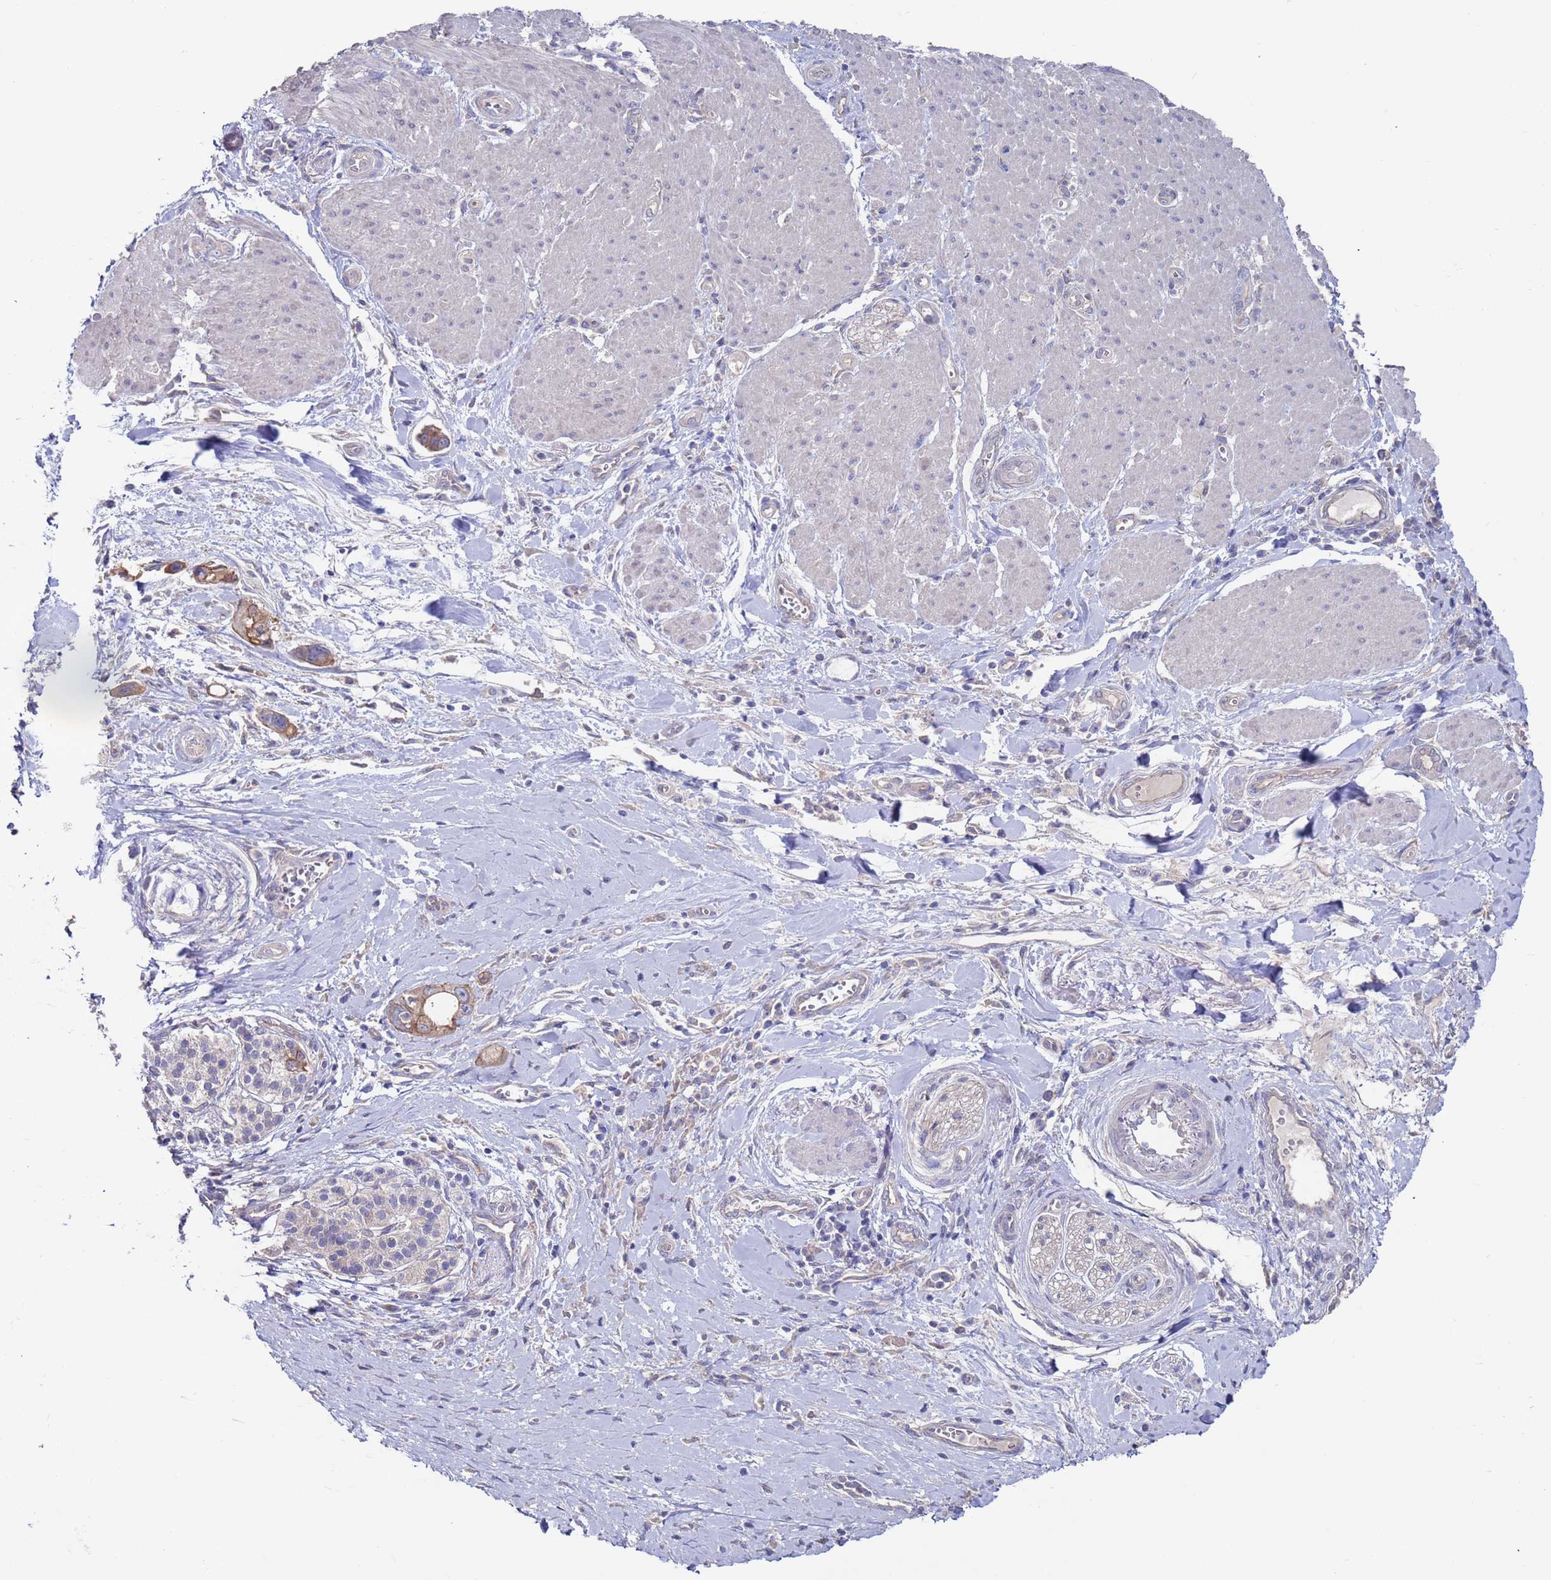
{"staining": {"intensity": "strong", "quantity": ">75%", "location": "cytoplasmic/membranous"}, "tissue": "pancreatic cancer", "cell_type": "Tumor cells", "image_type": "cancer", "snomed": [{"axis": "morphology", "description": "Adenocarcinoma, NOS"}, {"axis": "topography", "description": "Pancreas"}], "caption": "Pancreatic cancer (adenocarcinoma) stained with a protein marker displays strong staining in tumor cells.", "gene": "KRTCAP3", "patient": {"sex": "male", "age": 68}}